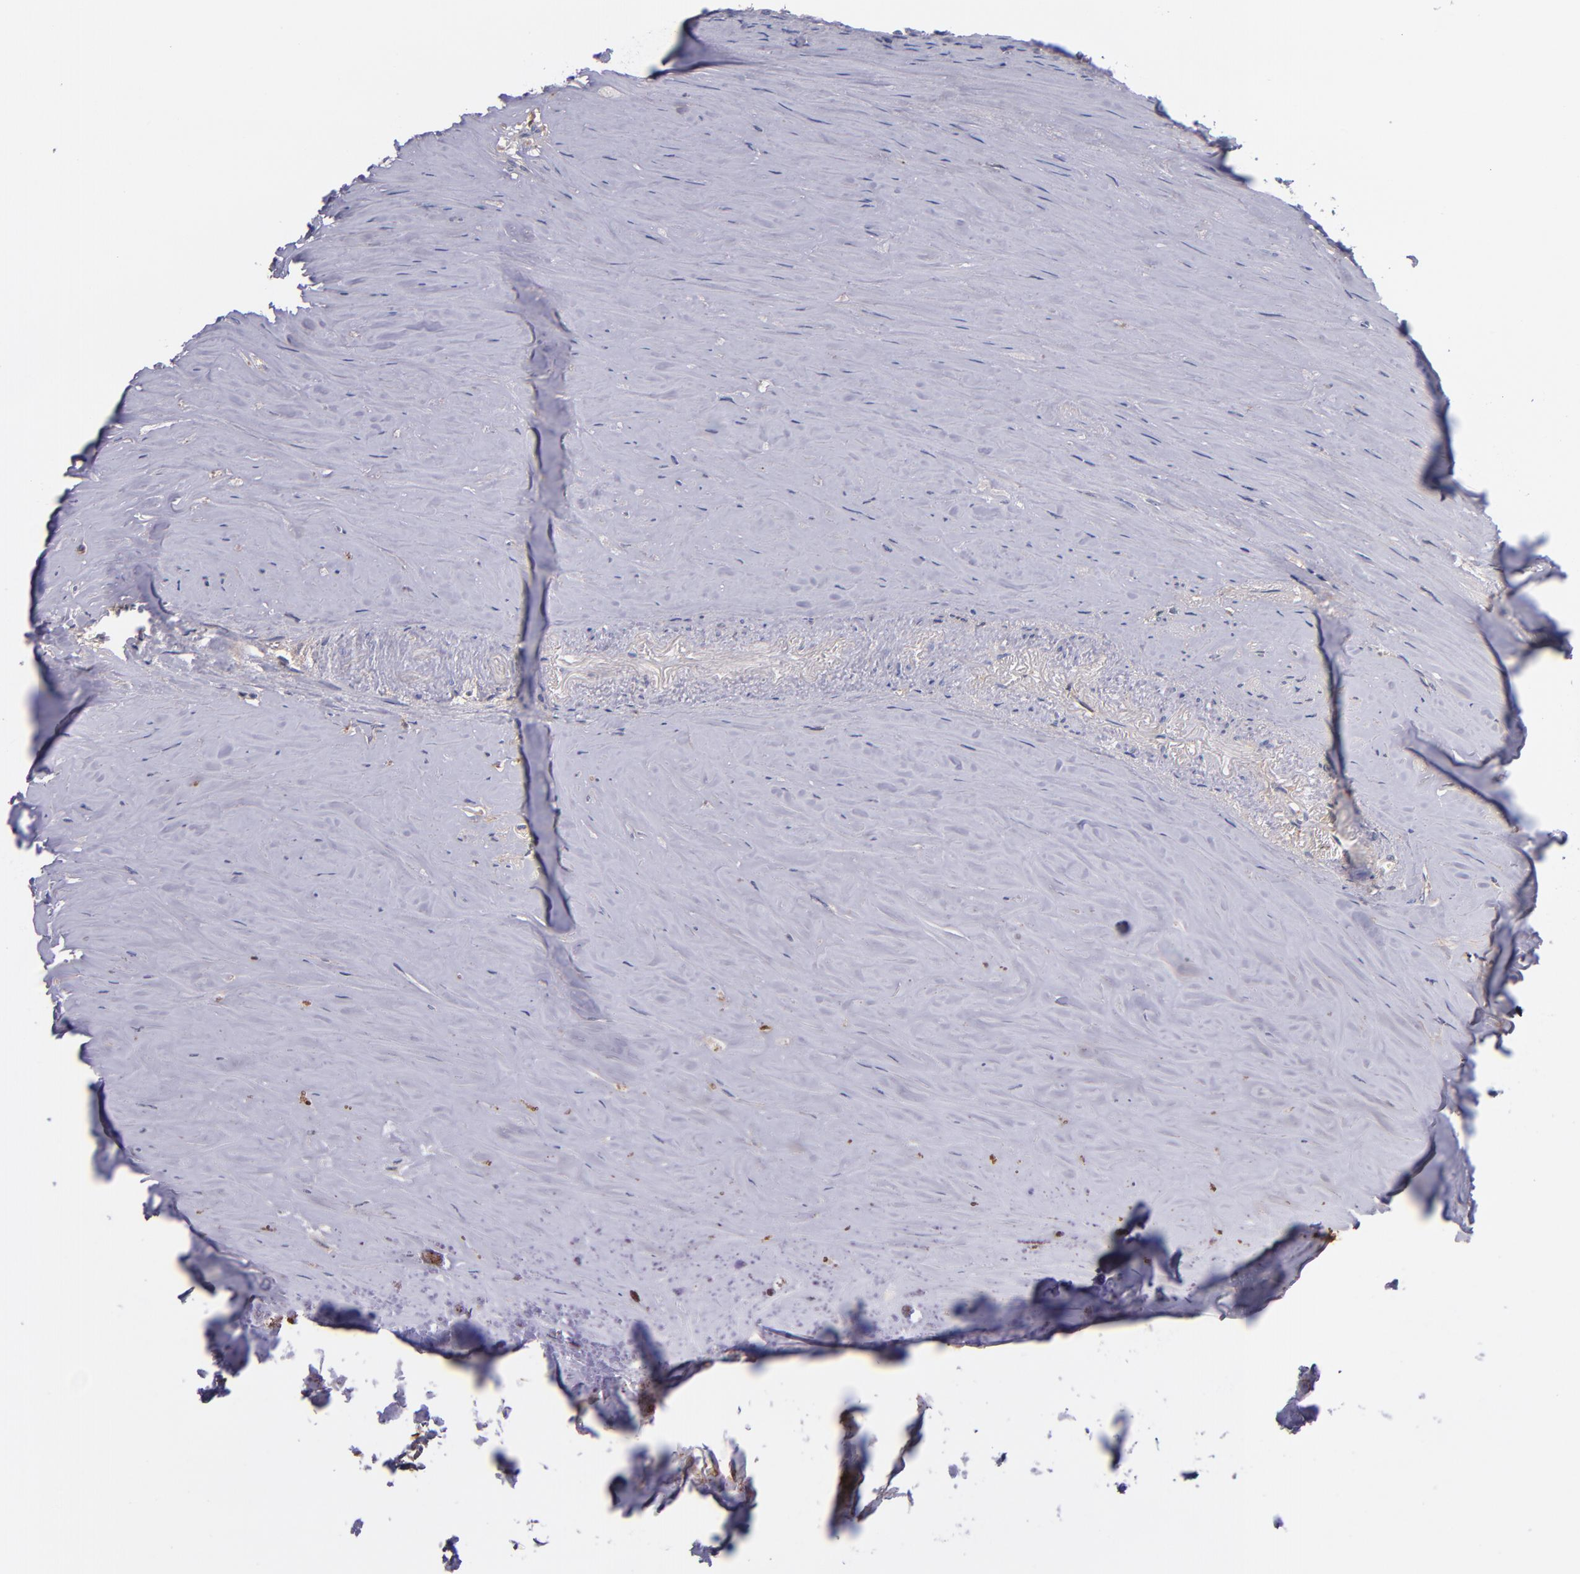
{"staining": {"intensity": "weak", "quantity": ">75%", "location": "cytoplasmic/membranous"}, "tissue": "carcinoid", "cell_type": "Tumor cells", "image_type": "cancer", "snomed": [{"axis": "morphology", "description": "Carcinoid, malignant, NOS"}, {"axis": "topography", "description": "Small intestine"}], "caption": "Weak cytoplasmic/membranous staining is identified in about >75% of tumor cells in carcinoid. (Brightfield microscopy of DAB IHC at high magnification).", "gene": "RBP4", "patient": {"sex": "male", "age": 63}}